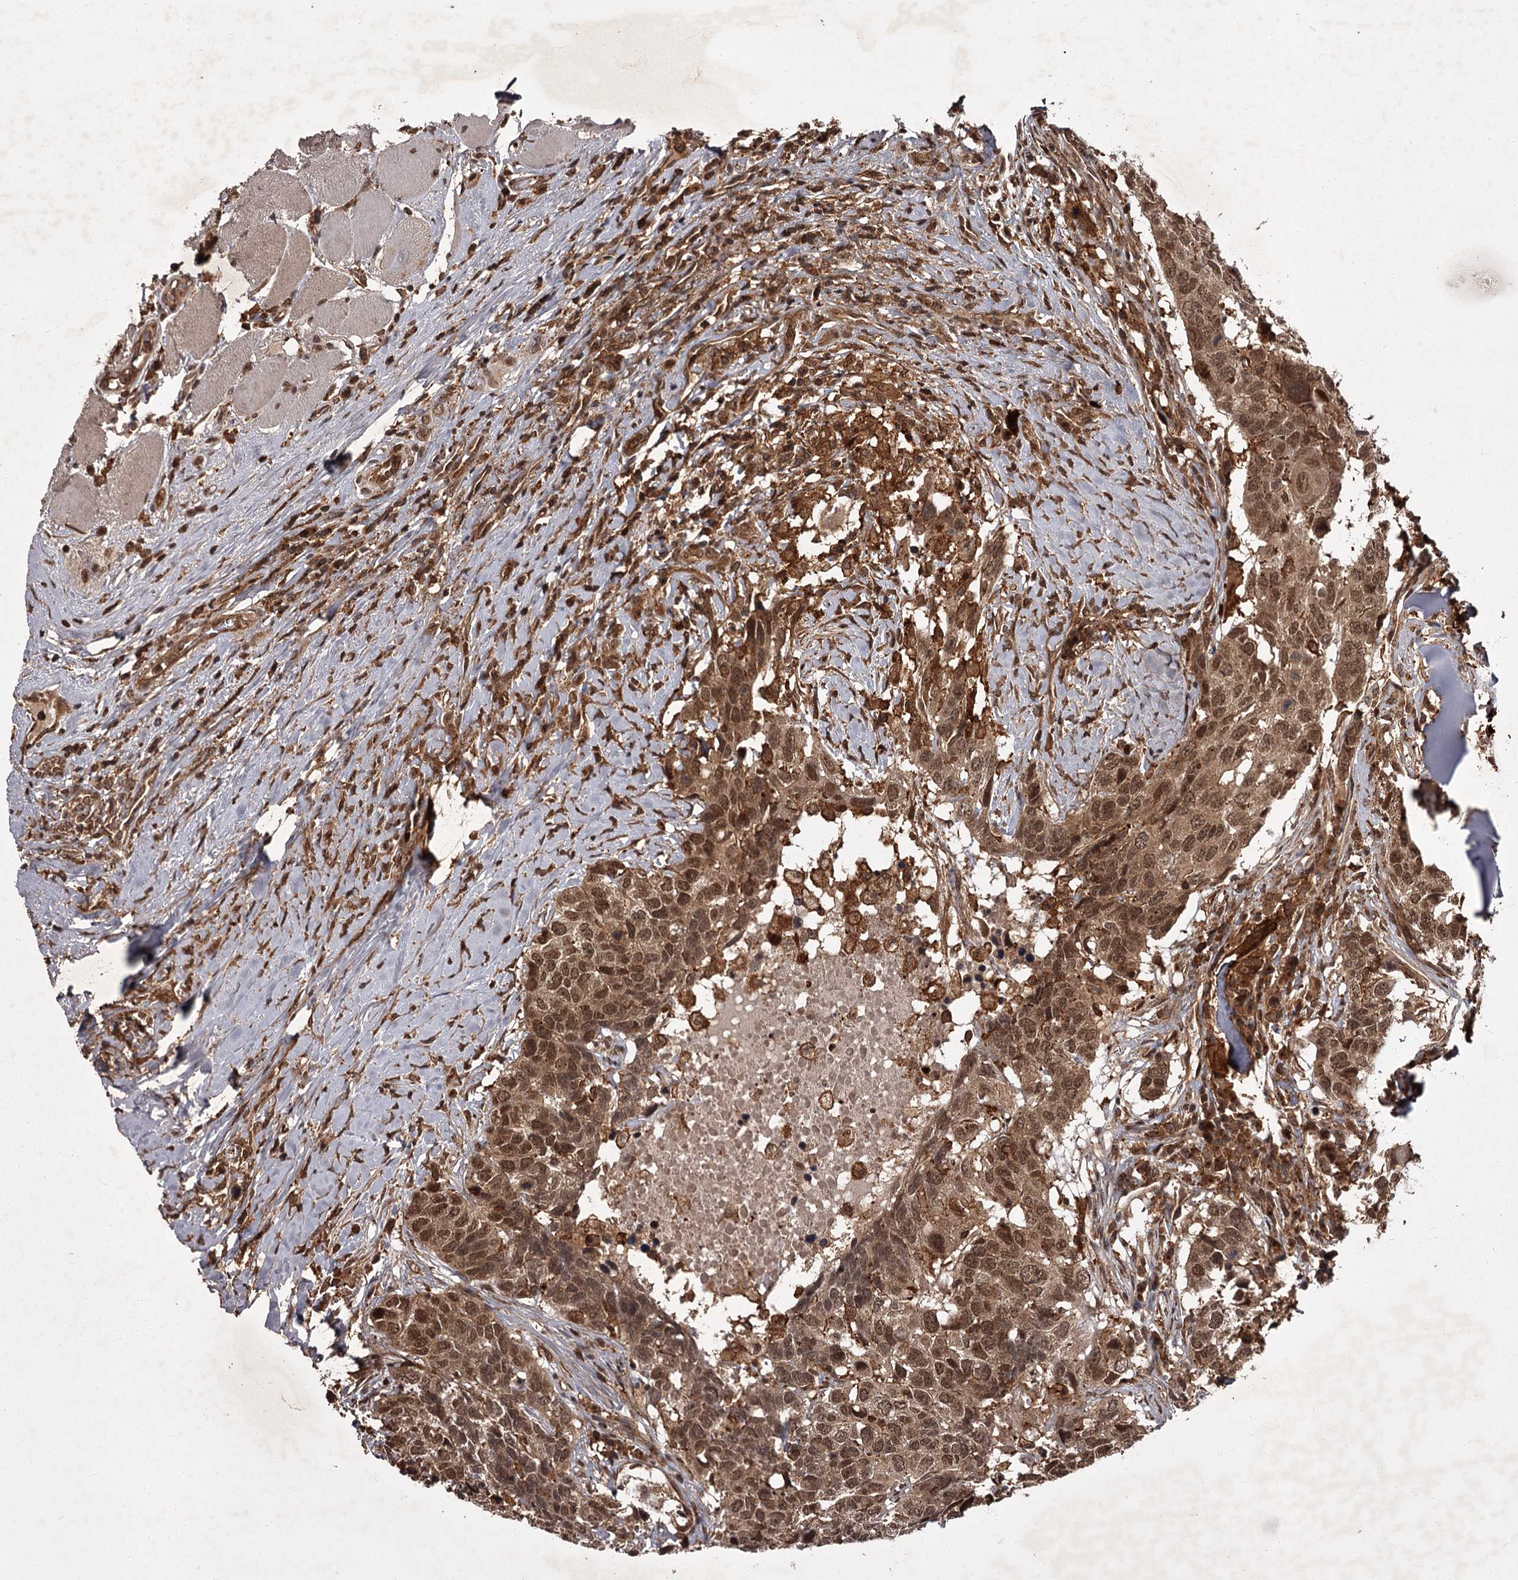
{"staining": {"intensity": "moderate", "quantity": ">75%", "location": "cytoplasmic/membranous,nuclear"}, "tissue": "head and neck cancer", "cell_type": "Tumor cells", "image_type": "cancer", "snomed": [{"axis": "morphology", "description": "Squamous cell carcinoma, NOS"}, {"axis": "topography", "description": "Head-Neck"}], "caption": "This is an image of immunohistochemistry staining of head and neck squamous cell carcinoma, which shows moderate expression in the cytoplasmic/membranous and nuclear of tumor cells.", "gene": "TBC1D23", "patient": {"sex": "male", "age": 66}}